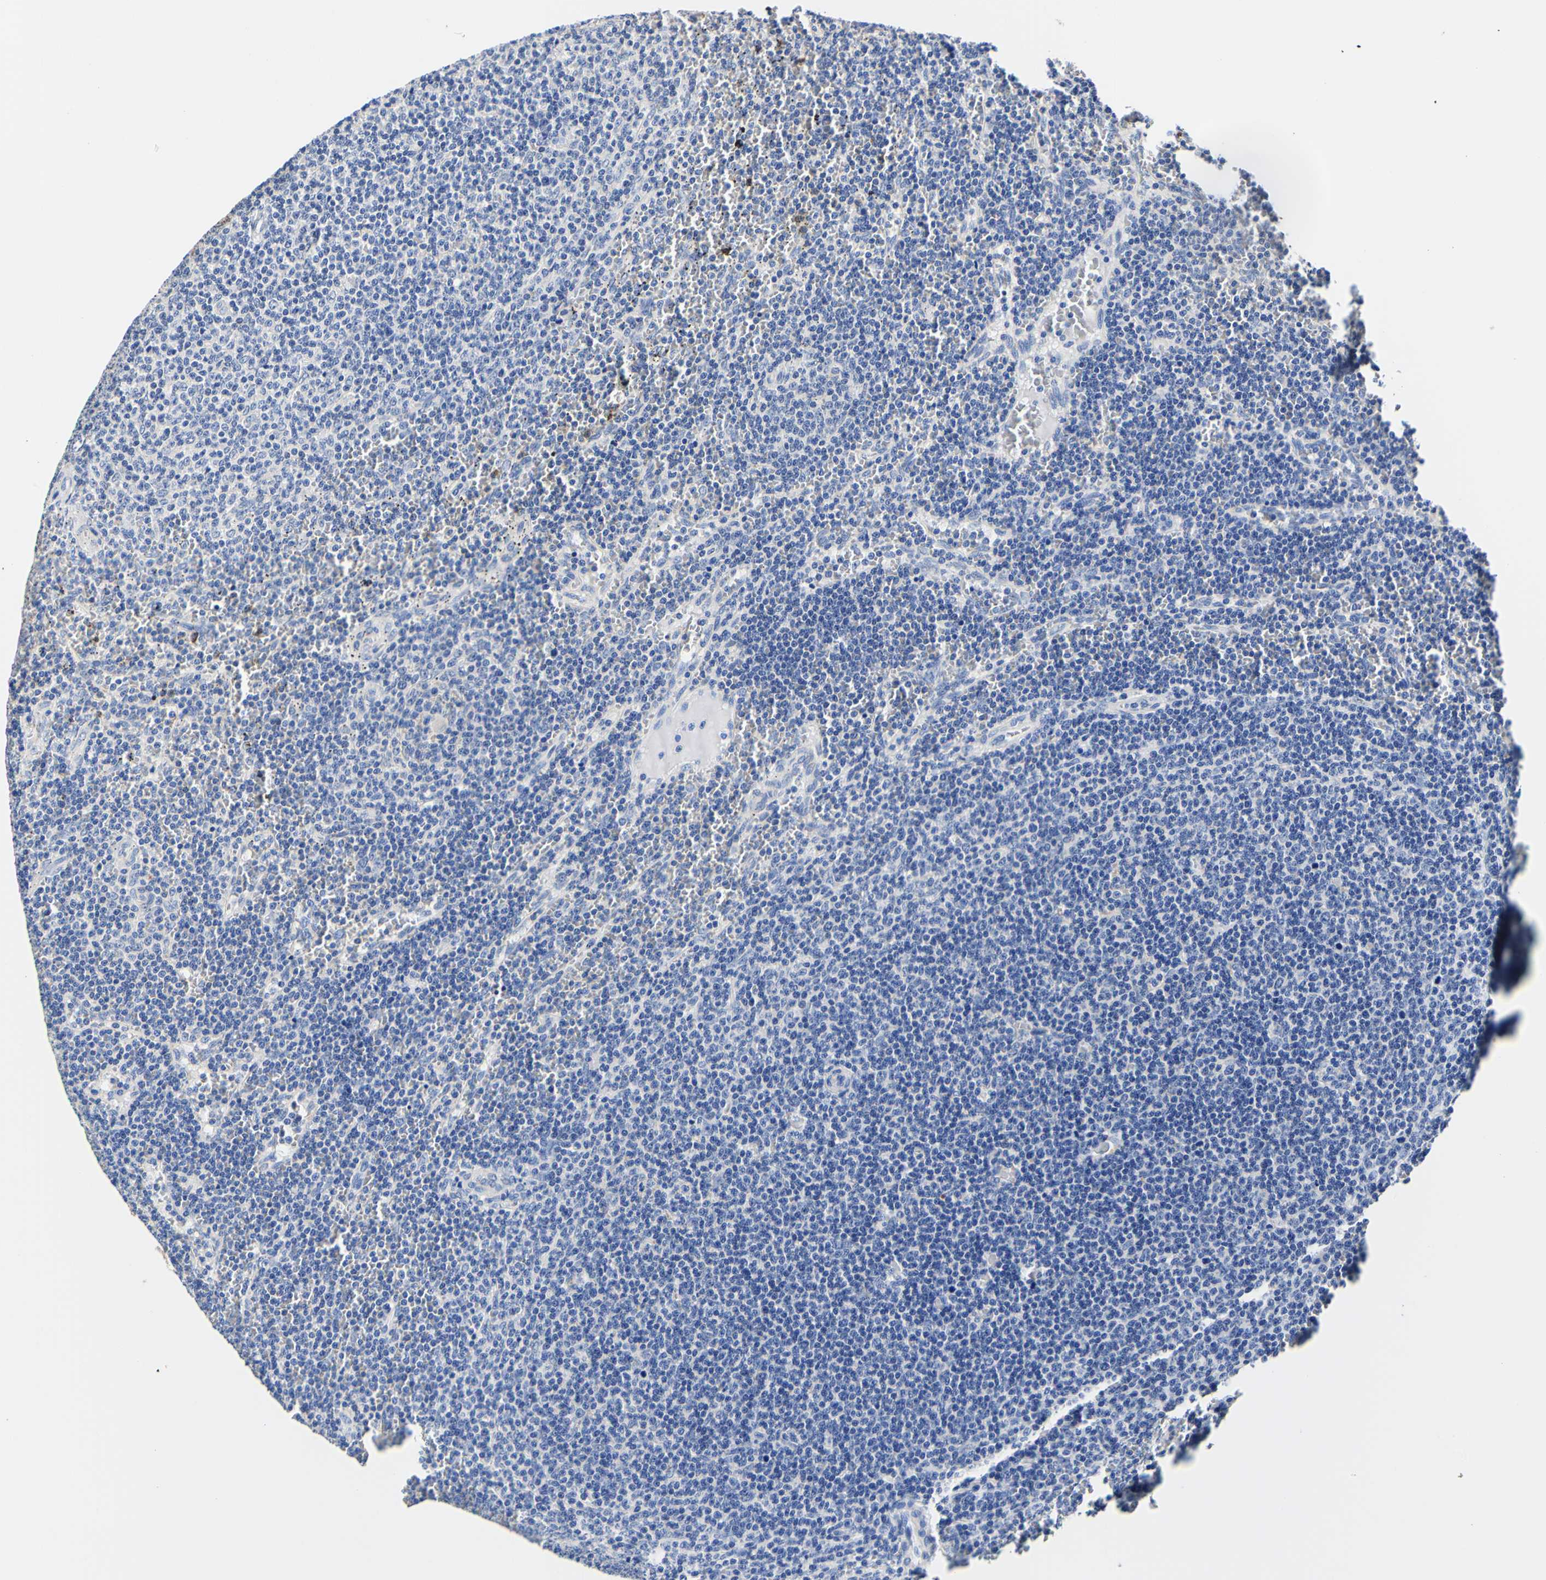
{"staining": {"intensity": "negative", "quantity": "none", "location": "none"}, "tissue": "lymphoma", "cell_type": "Tumor cells", "image_type": "cancer", "snomed": [{"axis": "morphology", "description": "Malignant lymphoma, non-Hodgkin's type, Low grade"}, {"axis": "topography", "description": "Spleen"}], "caption": "Tumor cells are negative for brown protein staining in malignant lymphoma, non-Hodgkin's type (low-grade).", "gene": "CAMK4", "patient": {"sex": "female", "age": 50}}